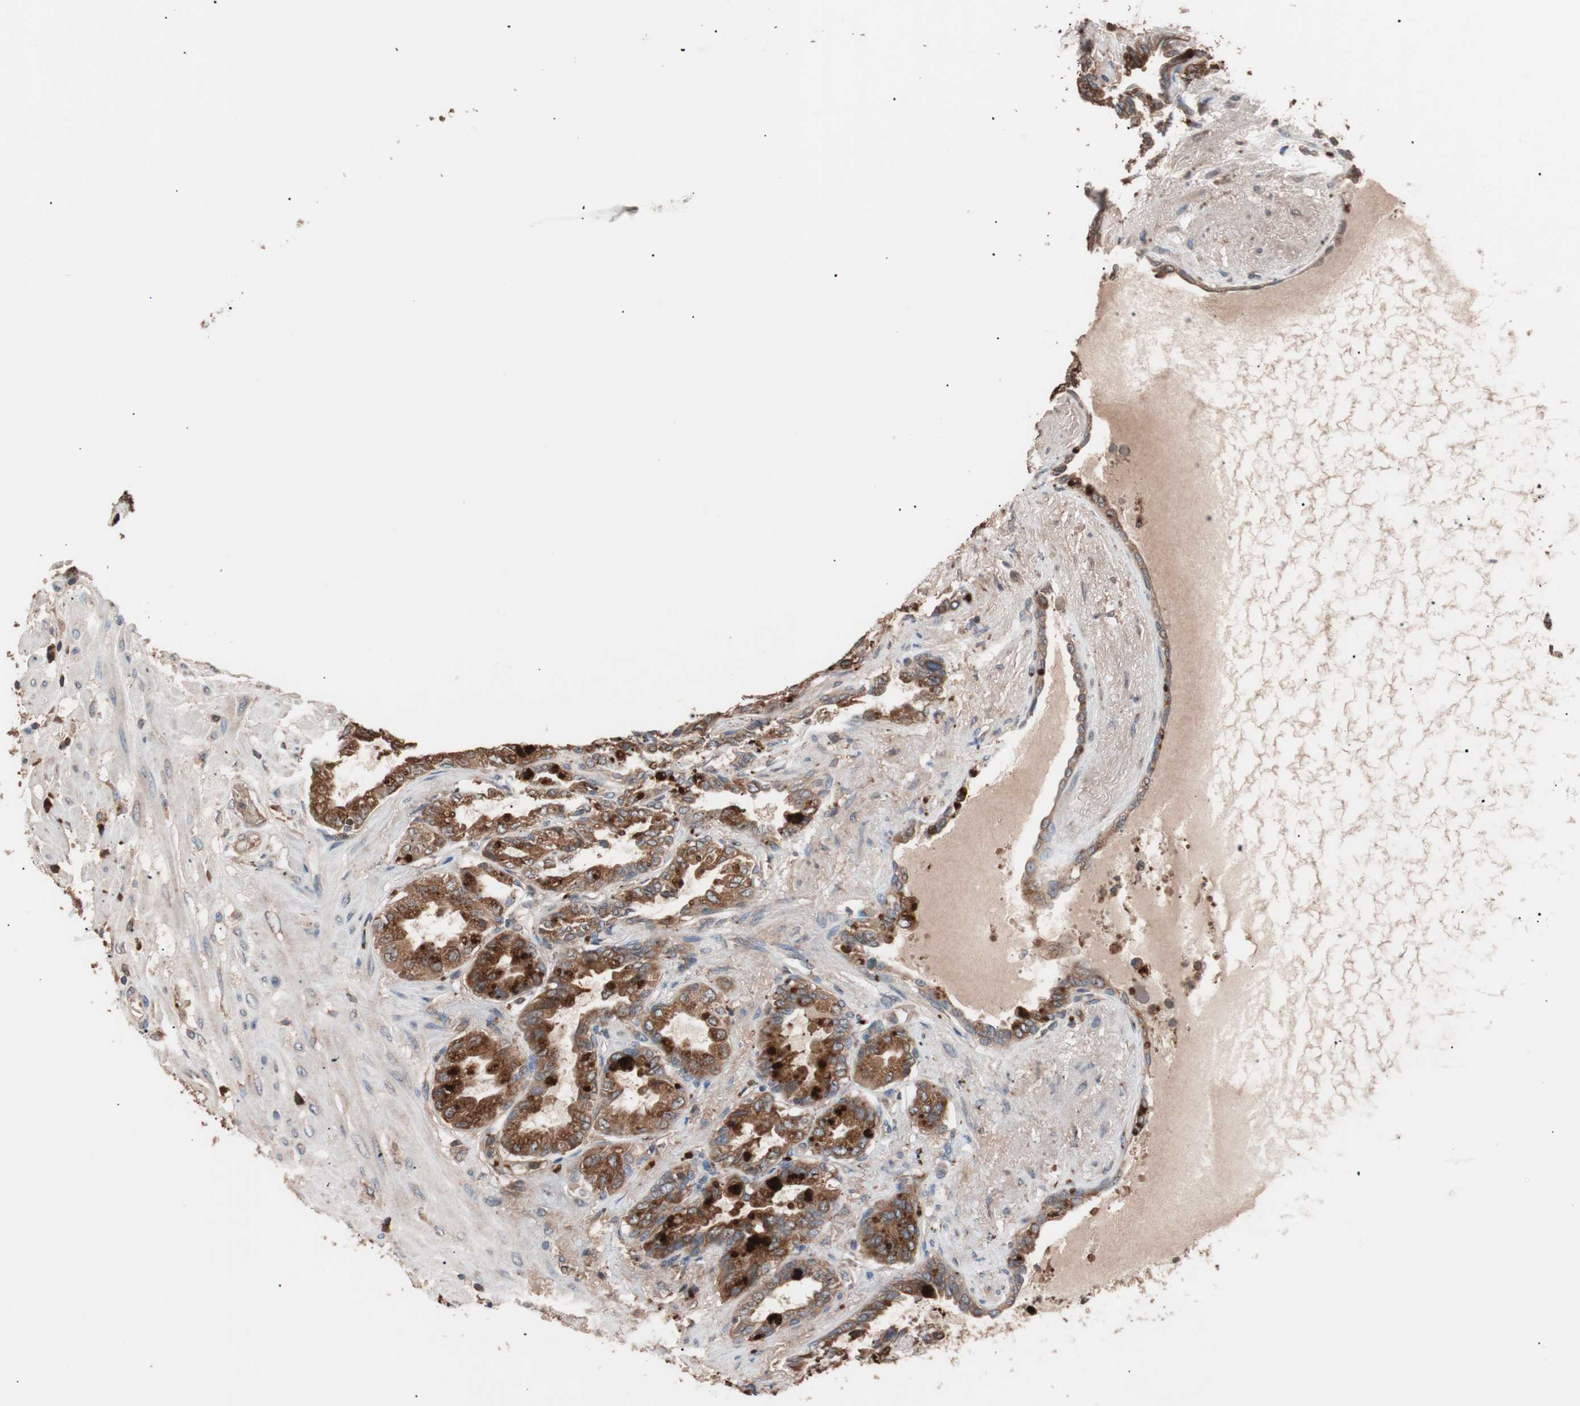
{"staining": {"intensity": "strong", "quantity": ">75%", "location": "cytoplasmic/membranous"}, "tissue": "seminal vesicle", "cell_type": "Glandular cells", "image_type": "normal", "snomed": [{"axis": "morphology", "description": "Normal tissue, NOS"}, {"axis": "topography", "description": "Seminal veicle"}], "caption": "A micrograph of human seminal vesicle stained for a protein exhibits strong cytoplasmic/membranous brown staining in glandular cells.", "gene": "GLYCTK", "patient": {"sex": "male", "age": 61}}